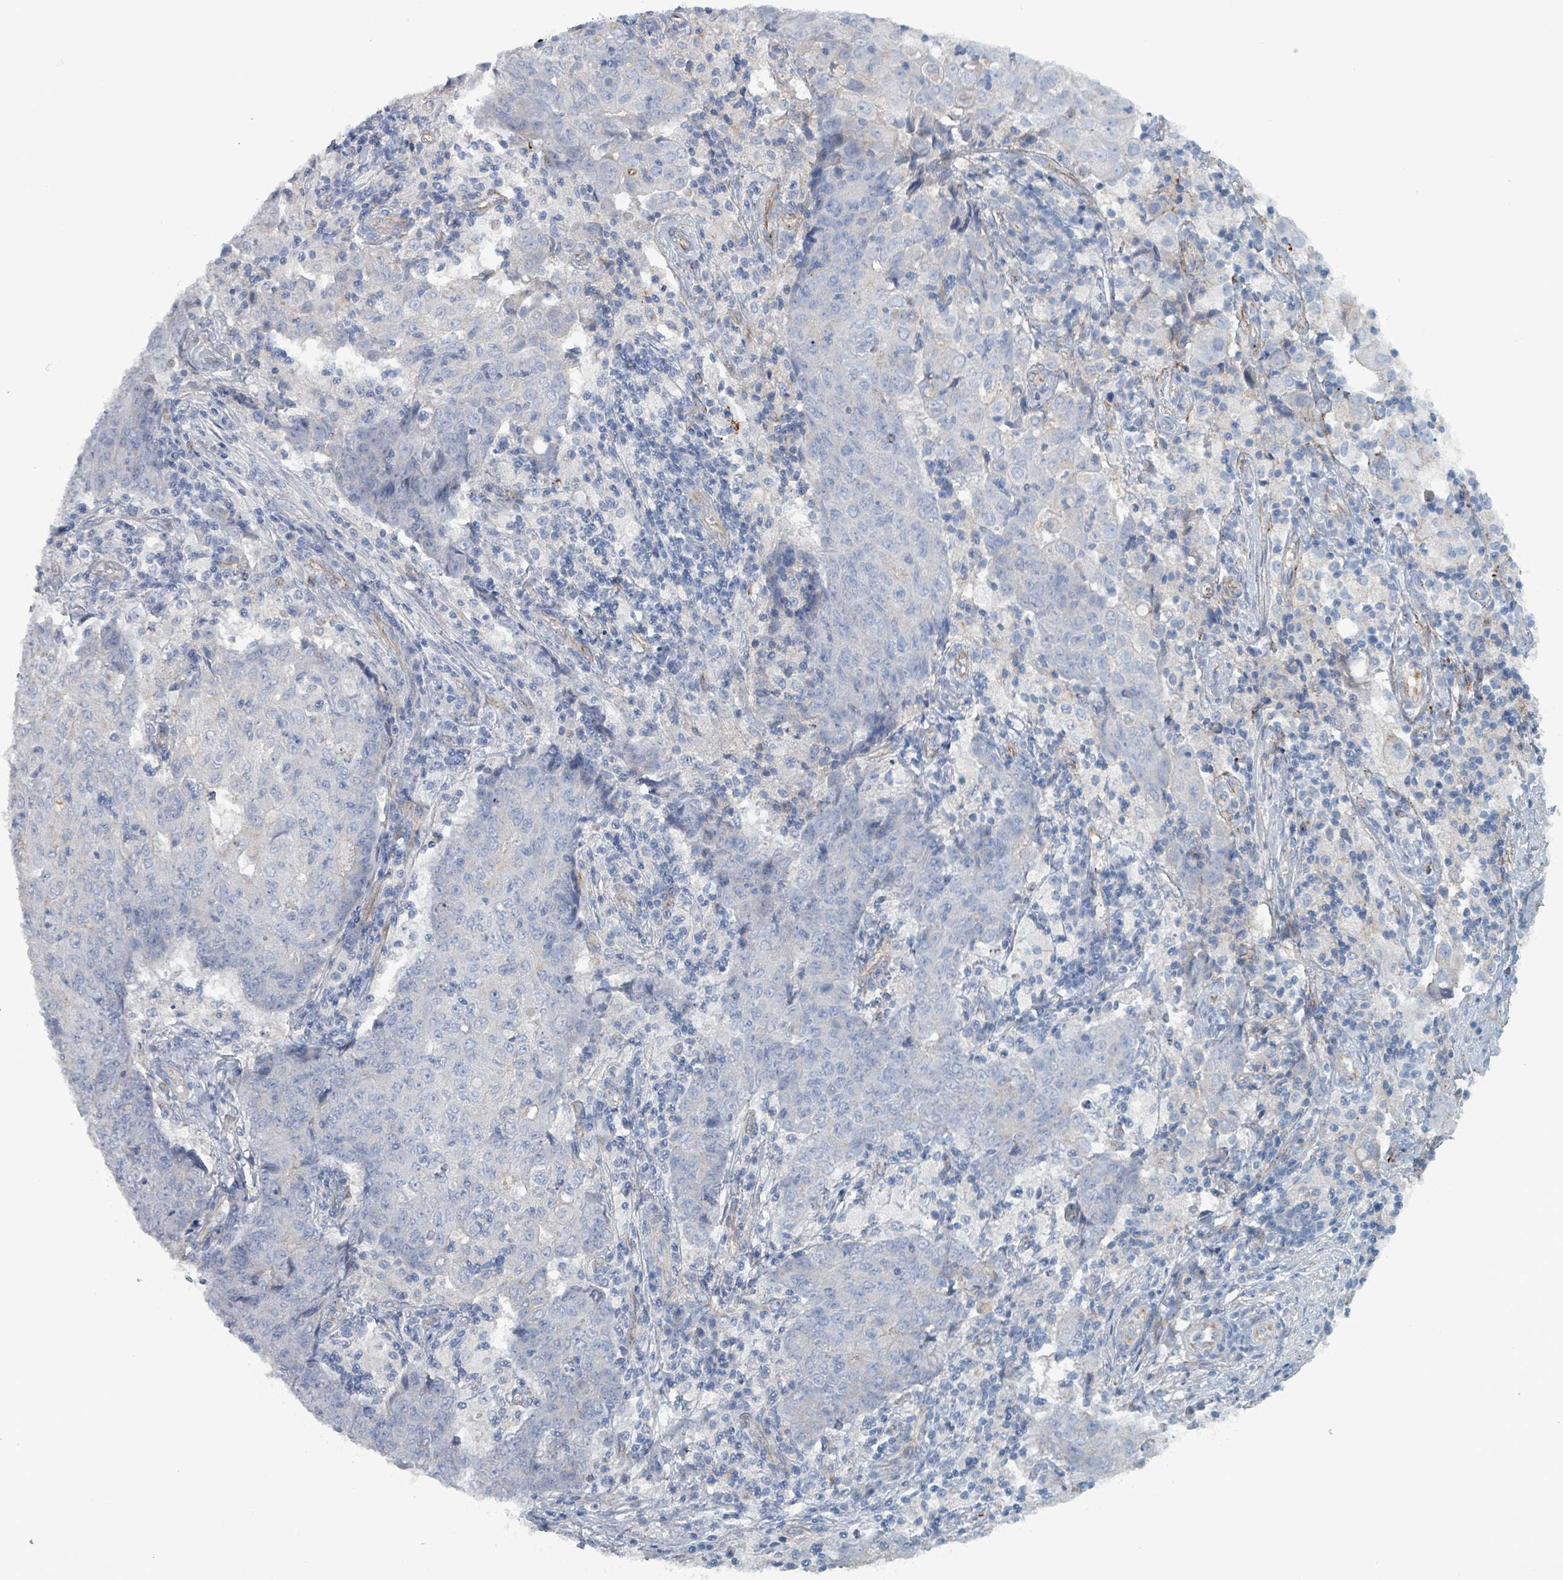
{"staining": {"intensity": "negative", "quantity": "none", "location": "none"}, "tissue": "ovarian cancer", "cell_type": "Tumor cells", "image_type": "cancer", "snomed": [{"axis": "morphology", "description": "Carcinoma, endometroid"}, {"axis": "topography", "description": "Ovary"}], "caption": "Immunohistochemical staining of human ovarian cancer displays no significant staining in tumor cells.", "gene": "TAAR5", "patient": {"sex": "female", "age": 42}}